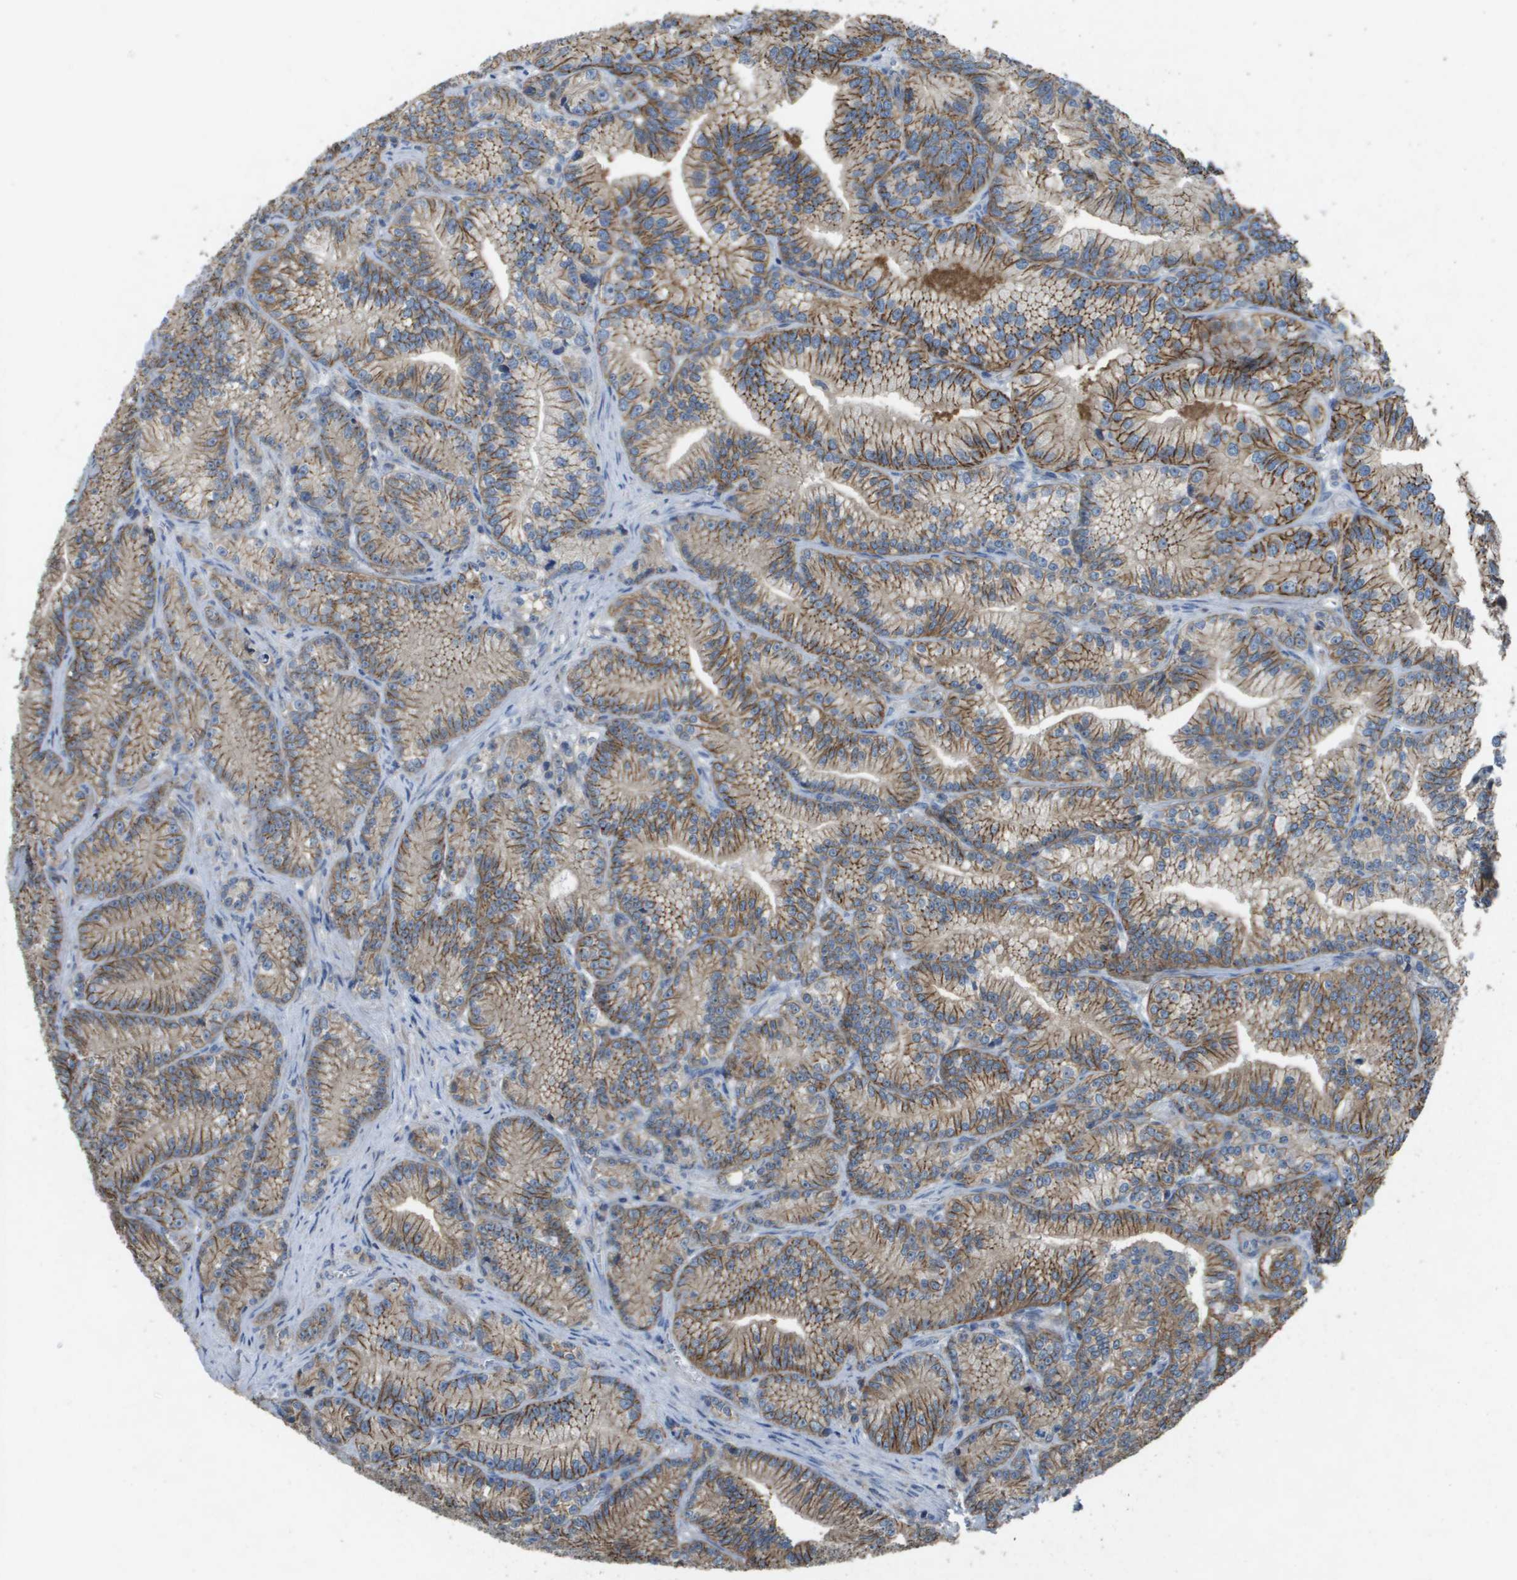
{"staining": {"intensity": "moderate", "quantity": ">75%", "location": "cytoplasmic/membranous"}, "tissue": "prostate cancer", "cell_type": "Tumor cells", "image_type": "cancer", "snomed": [{"axis": "morphology", "description": "Adenocarcinoma, Low grade"}, {"axis": "topography", "description": "Prostate"}], "caption": "Immunohistochemical staining of human low-grade adenocarcinoma (prostate) demonstrates moderate cytoplasmic/membranous protein staining in about >75% of tumor cells.", "gene": "CLCA4", "patient": {"sex": "male", "age": 89}}